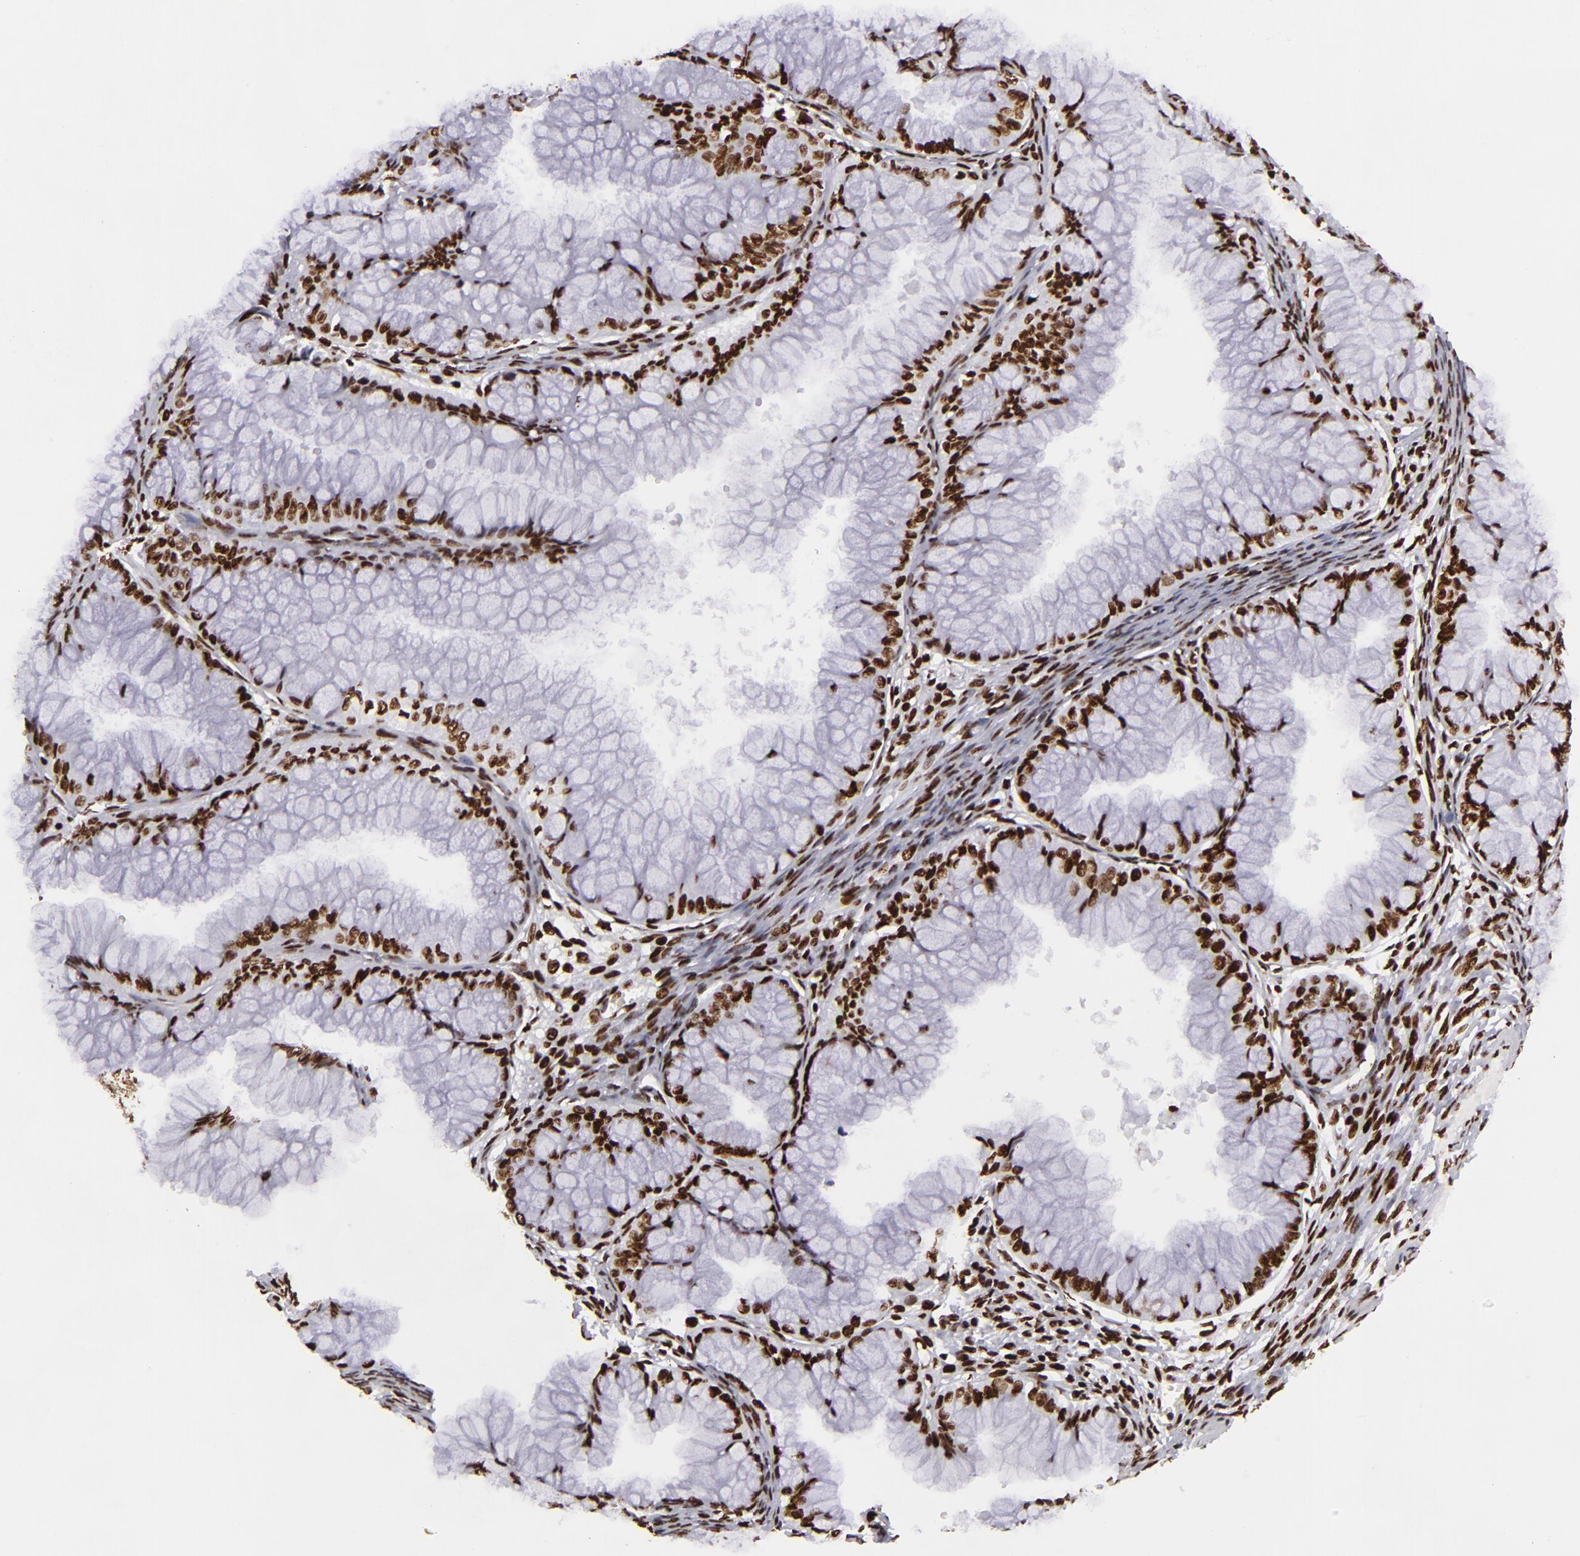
{"staining": {"intensity": "strong", "quantity": ">75%", "location": "nuclear"}, "tissue": "ovarian cancer", "cell_type": "Tumor cells", "image_type": "cancer", "snomed": [{"axis": "morphology", "description": "Cystadenocarcinoma, mucinous, NOS"}, {"axis": "topography", "description": "Ovary"}], "caption": "Immunohistochemical staining of human ovarian mucinous cystadenocarcinoma reveals high levels of strong nuclear positivity in approximately >75% of tumor cells.", "gene": "SAFB", "patient": {"sex": "female", "age": 63}}